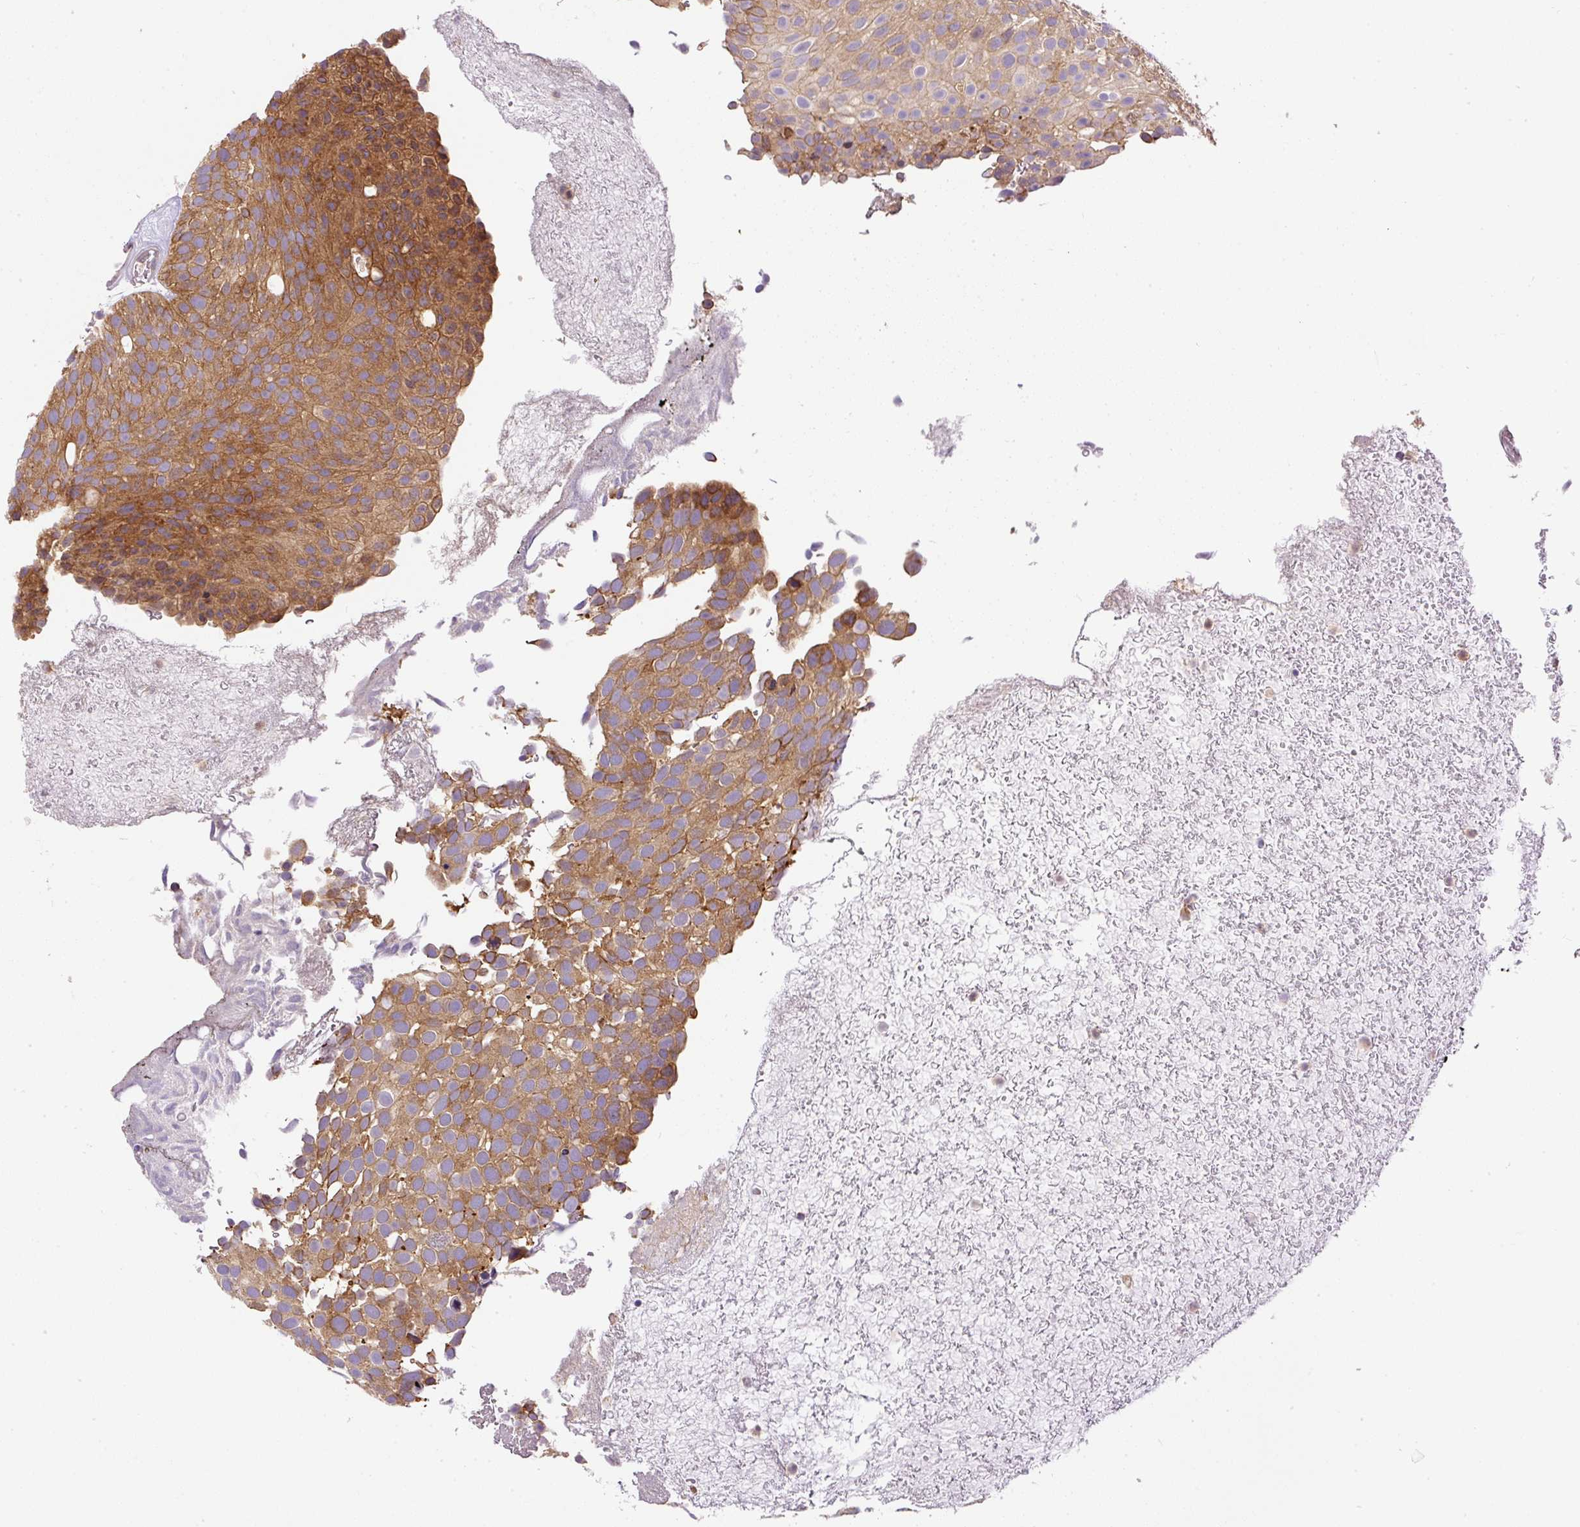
{"staining": {"intensity": "moderate", "quantity": ">75%", "location": "cytoplasmic/membranous"}, "tissue": "urothelial cancer", "cell_type": "Tumor cells", "image_type": "cancer", "snomed": [{"axis": "morphology", "description": "Urothelial carcinoma, Low grade"}, {"axis": "topography", "description": "Urinary bladder"}], "caption": "The photomicrograph exhibits staining of urothelial carcinoma (low-grade), revealing moderate cytoplasmic/membranous protein positivity (brown color) within tumor cells.", "gene": "DAPK1", "patient": {"sex": "male", "age": 78}}